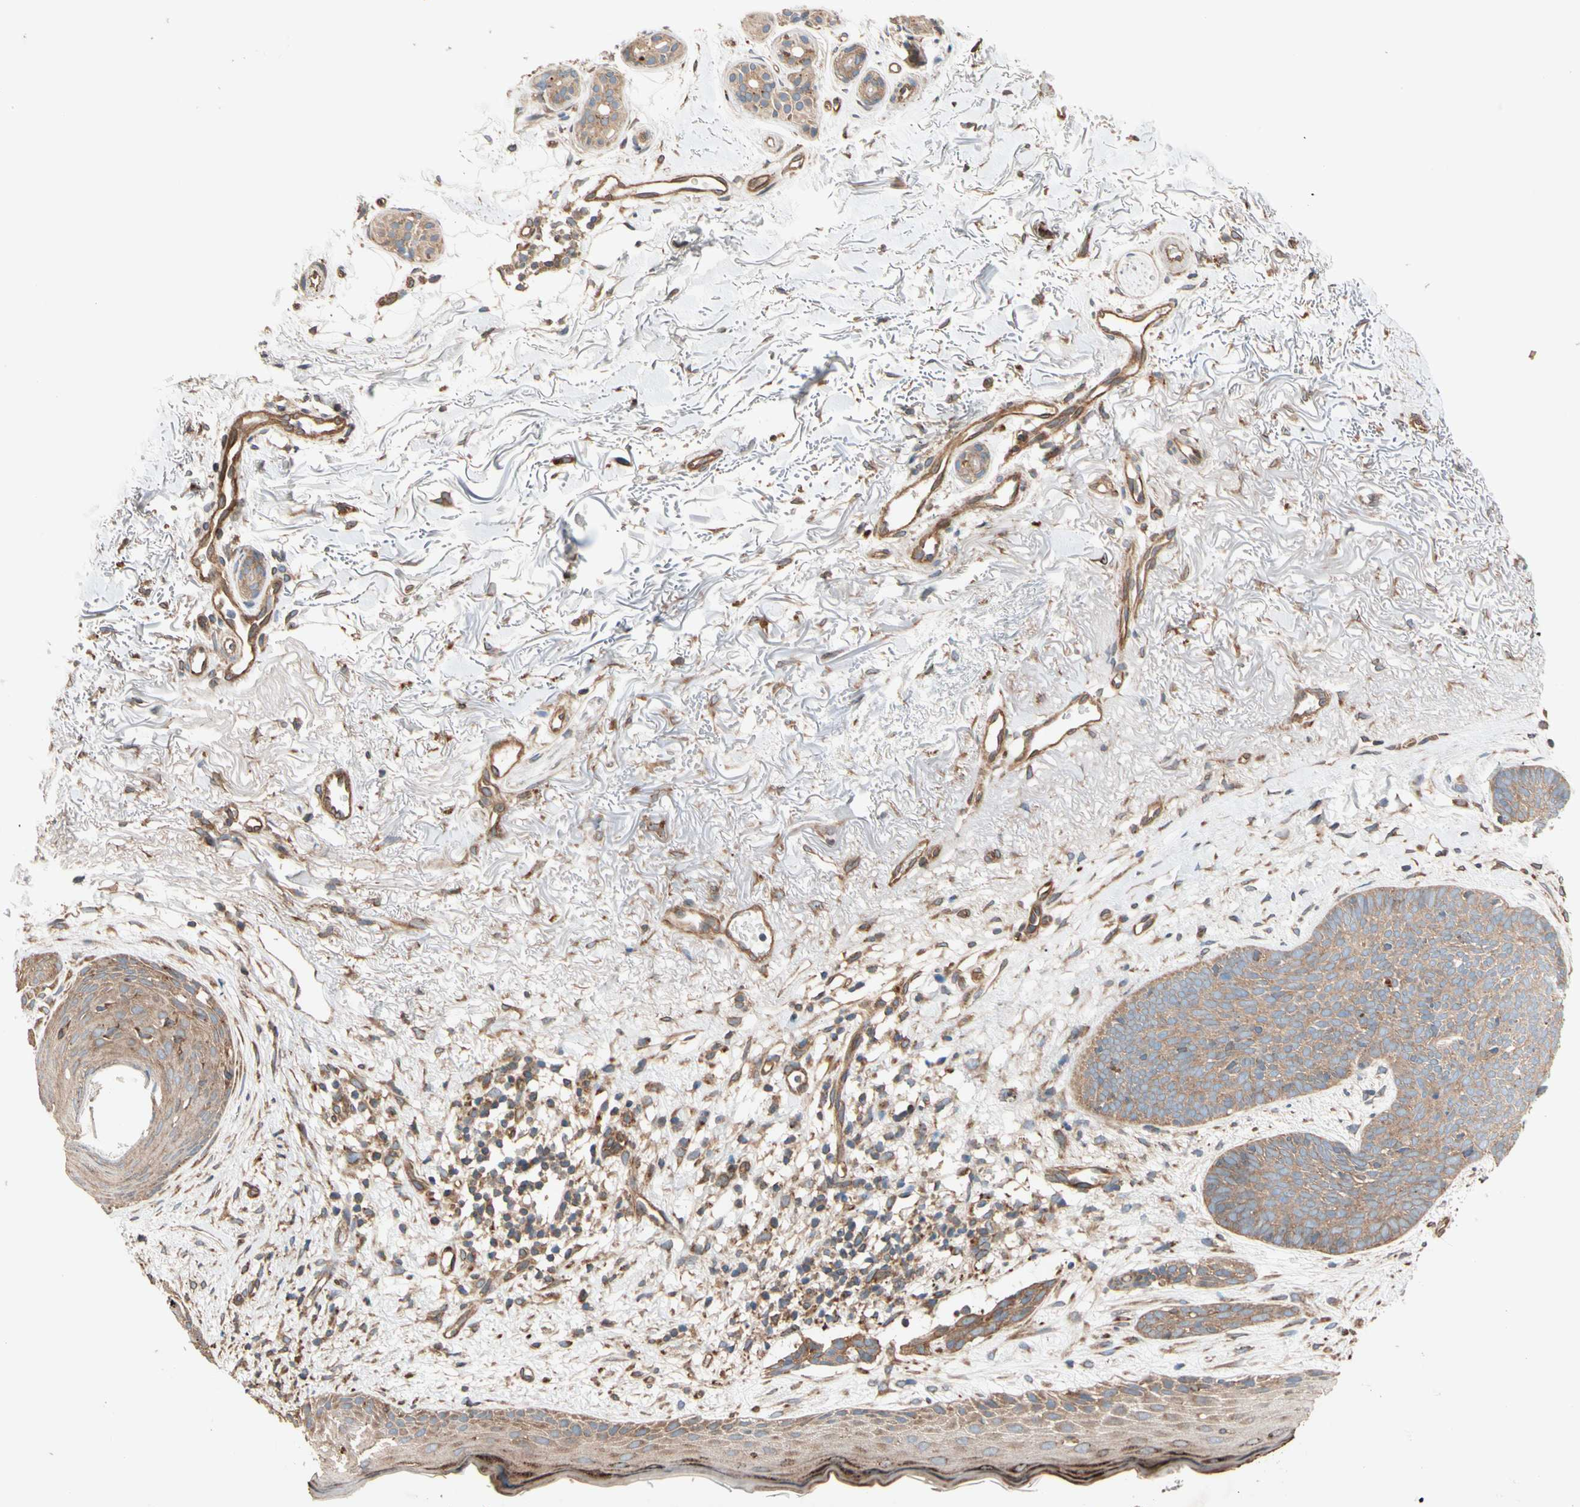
{"staining": {"intensity": "moderate", "quantity": ">75%", "location": "cytoplasmic/membranous"}, "tissue": "skin cancer", "cell_type": "Tumor cells", "image_type": "cancer", "snomed": [{"axis": "morphology", "description": "Normal tissue, NOS"}, {"axis": "morphology", "description": "Basal cell carcinoma"}, {"axis": "topography", "description": "Skin"}], "caption": "This is an image of immunohistochemistry staining of skin cancer (basal cell carcinoma), which shows moderate positivity in the cytoplasmic/membranous of tumor cells.", "gene": "PHYH", "patient": {"sex": "female", "age": 70}}